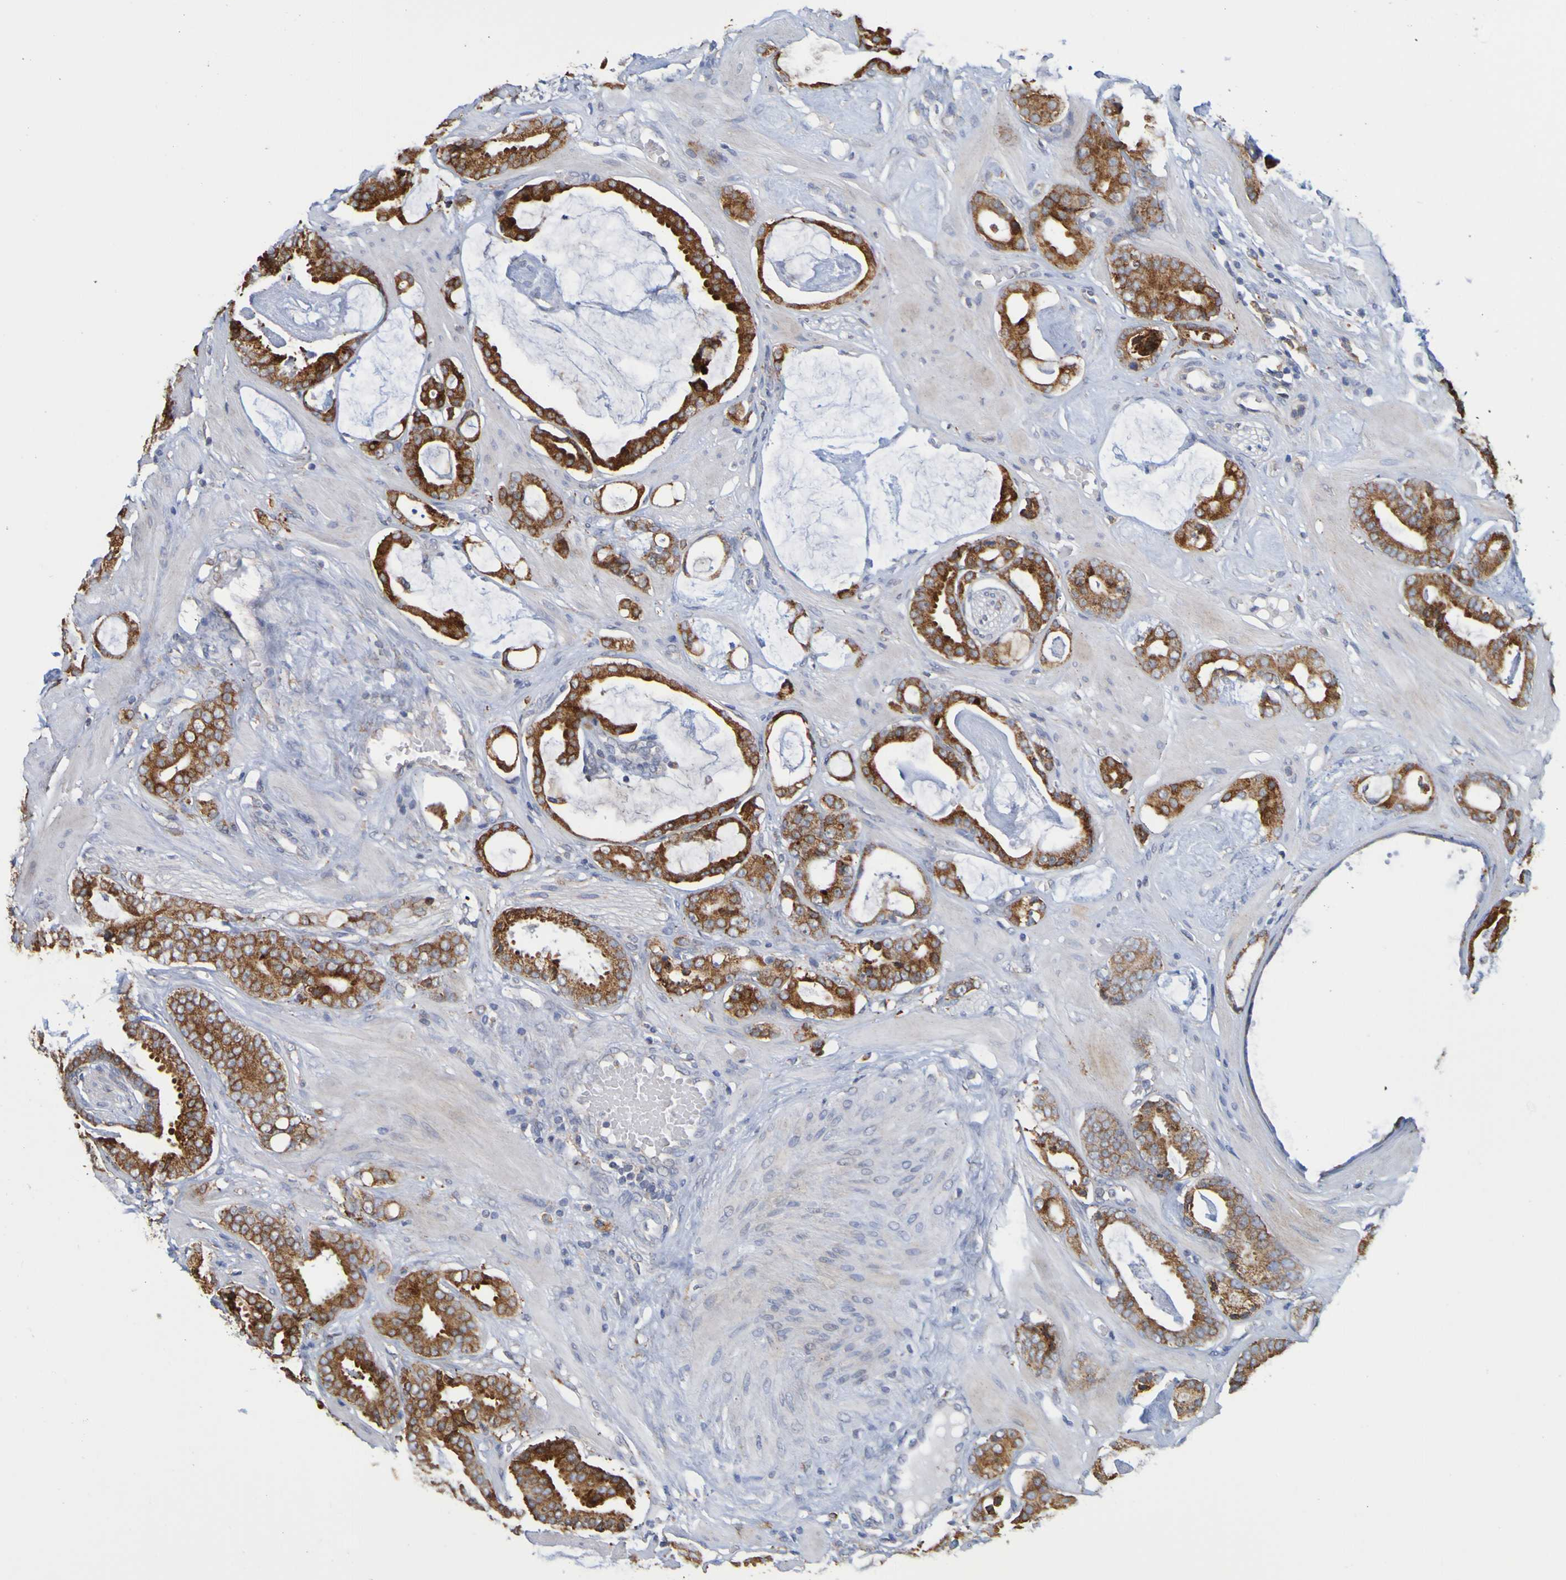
{"staining": {"intensity": "strong", "quantity": ">75%", "location": "cytoplasmic/membranous"}, "tissue": "prostate cancer", "cell_type": "Tumor cells", "image_type": "cancer", "snomed": [{"axis": "morphology", "description": "Adenocarcinoma, Low grade"}, {"axis": "topography", "description": "Prostate"}], "caption": "Immunohistochemical staining of prostate cancer (adenocarcinoma (low-grade)) reveals high levels of strong cytoplasmic/membranous protein staining in about >75% of tumor cells.", "gene": "PDIA3", "patient": {"sex": "male", "age": 53}}